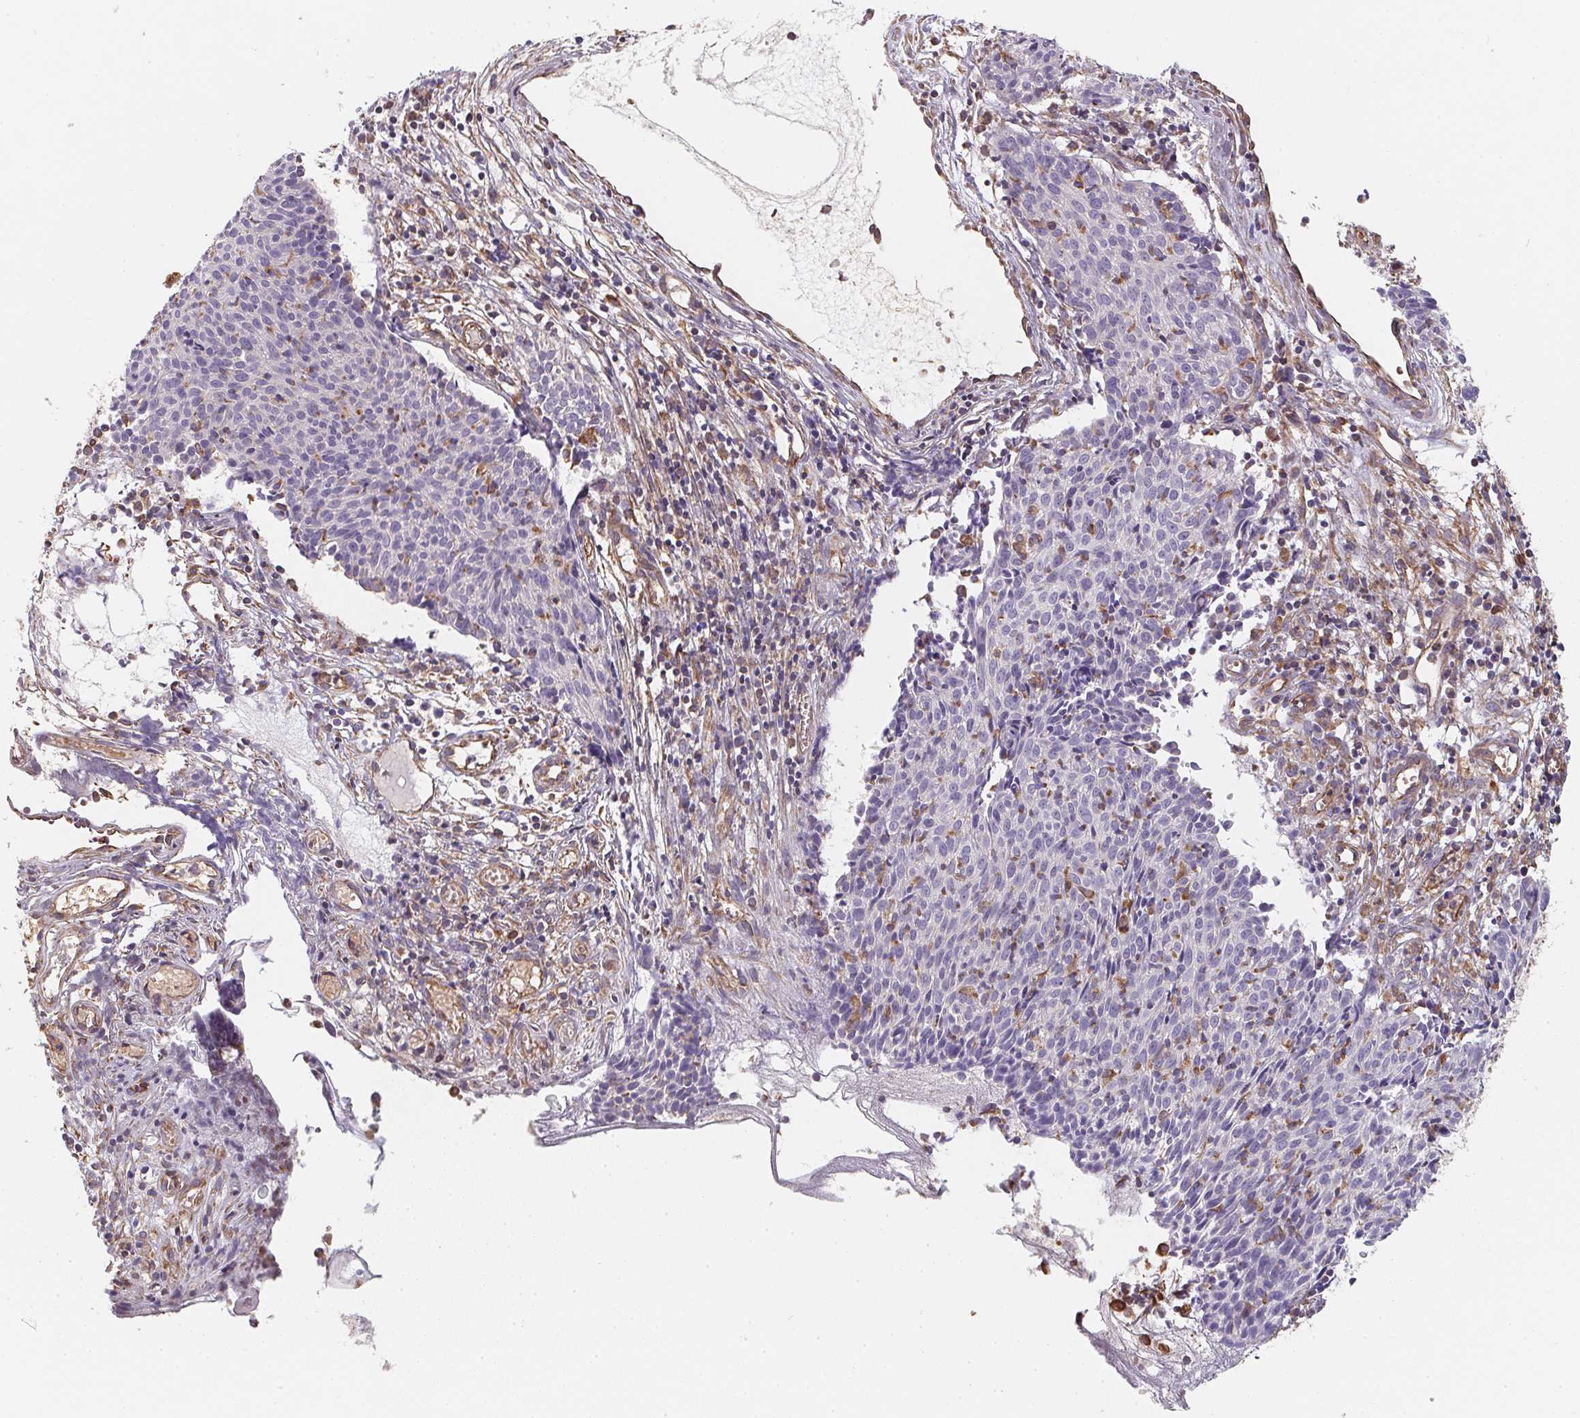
{"staining": {"intensity": "negative", "quantity": "none", "location": "none"}, "tissue": "cervical cancer", "cell_type": "Tumor cells", "image_type": "cancer", "snomed": [{"axis": "morphology", "description": "Squamous cell carcinoma, NOS"}, {"axis": "topography", "description": "Cervix"}], "caption": "Histopathology image shows no protein positivity in tumor cells of squamous cell carcinoma (cervical) tissue. Brightfield microscopy of IHC stained with DAB (3,3'-diaminobenzidine) (brown) and hematoxylin (blue), captured at high magnification.", "gene": "TBKBP1", "patient": {"sex": "female", "age": 30}}